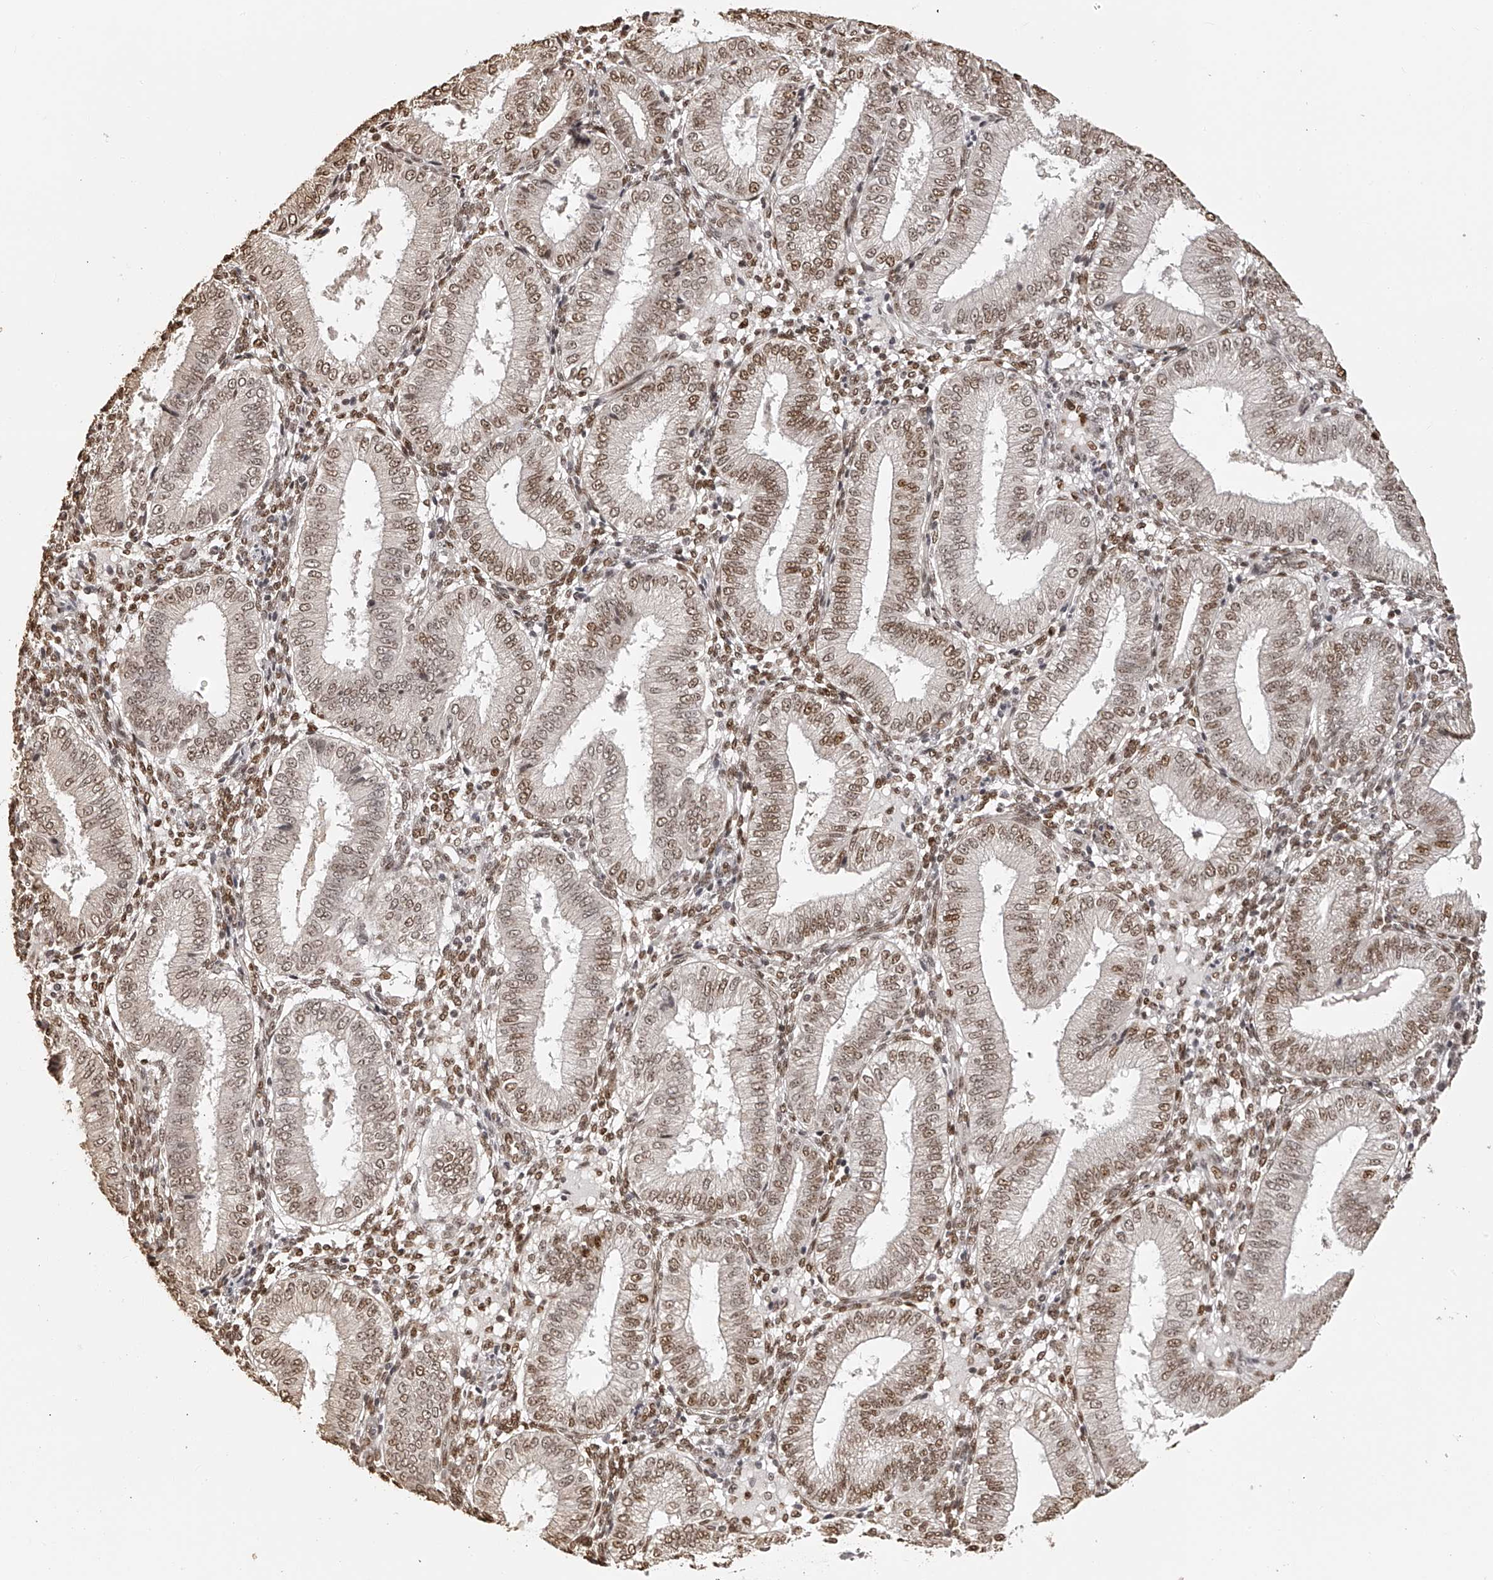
{"staining": {"intensity": "moderate", "quantity": ">75%", "location": "nuclear"}, "tissue": "endometrium", "cell_type": "Cells in endometrial stroma", "image_type": "normal", "snomed": [{"axis": "morphology", "description": "Normal tissue, NOS"}, {"axis": "topography", "description": "Endometrium"}], "caption": "IHC of normal endometrium shows medium levels of moderate nuclear positivity in approximately >75% of cells in endometrial stroma. (Brightfield microscopy of DAB IHC at high magnification).", "gene": "ZNF503", "patient": {"sex": "female", "age": 39}}